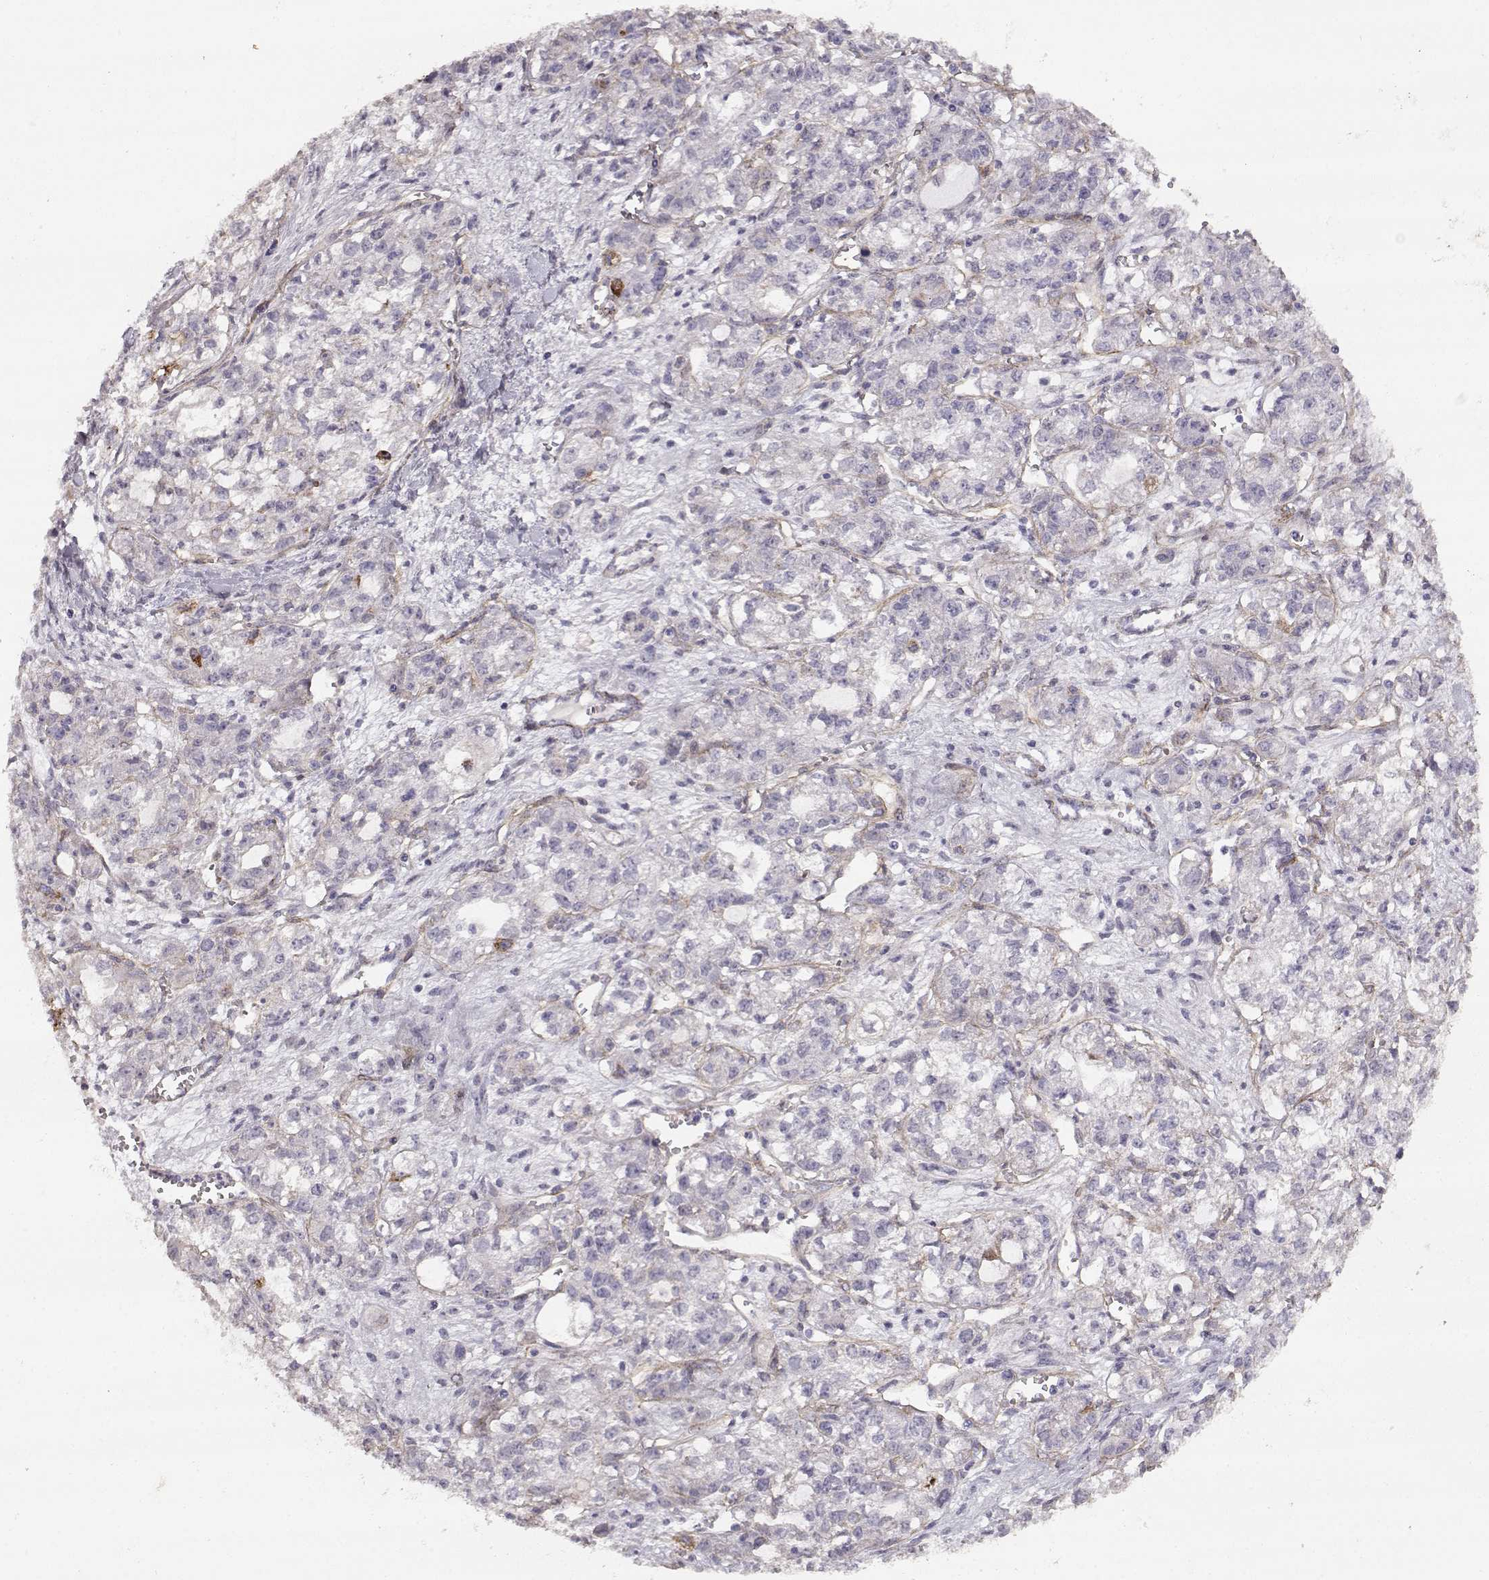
{"staining": {"intensity": "negative", "quantity": "none", "location": "none"}, "tissue": "ovarian cancer", "cell_type": "Tumor cells", "image_type": "cancer", "snomed": [{"axis": "morphology", "description": "Carcinoma, endometroid"}, {"axis": "topography", "description": "Ovary"}], "caption": "The photomicrograph reveals no significant staining in tumor cells of ovarian endometroid carcinoma.", "gene": "LAMC1", "patient": {"sex": "female", "age": 64}}